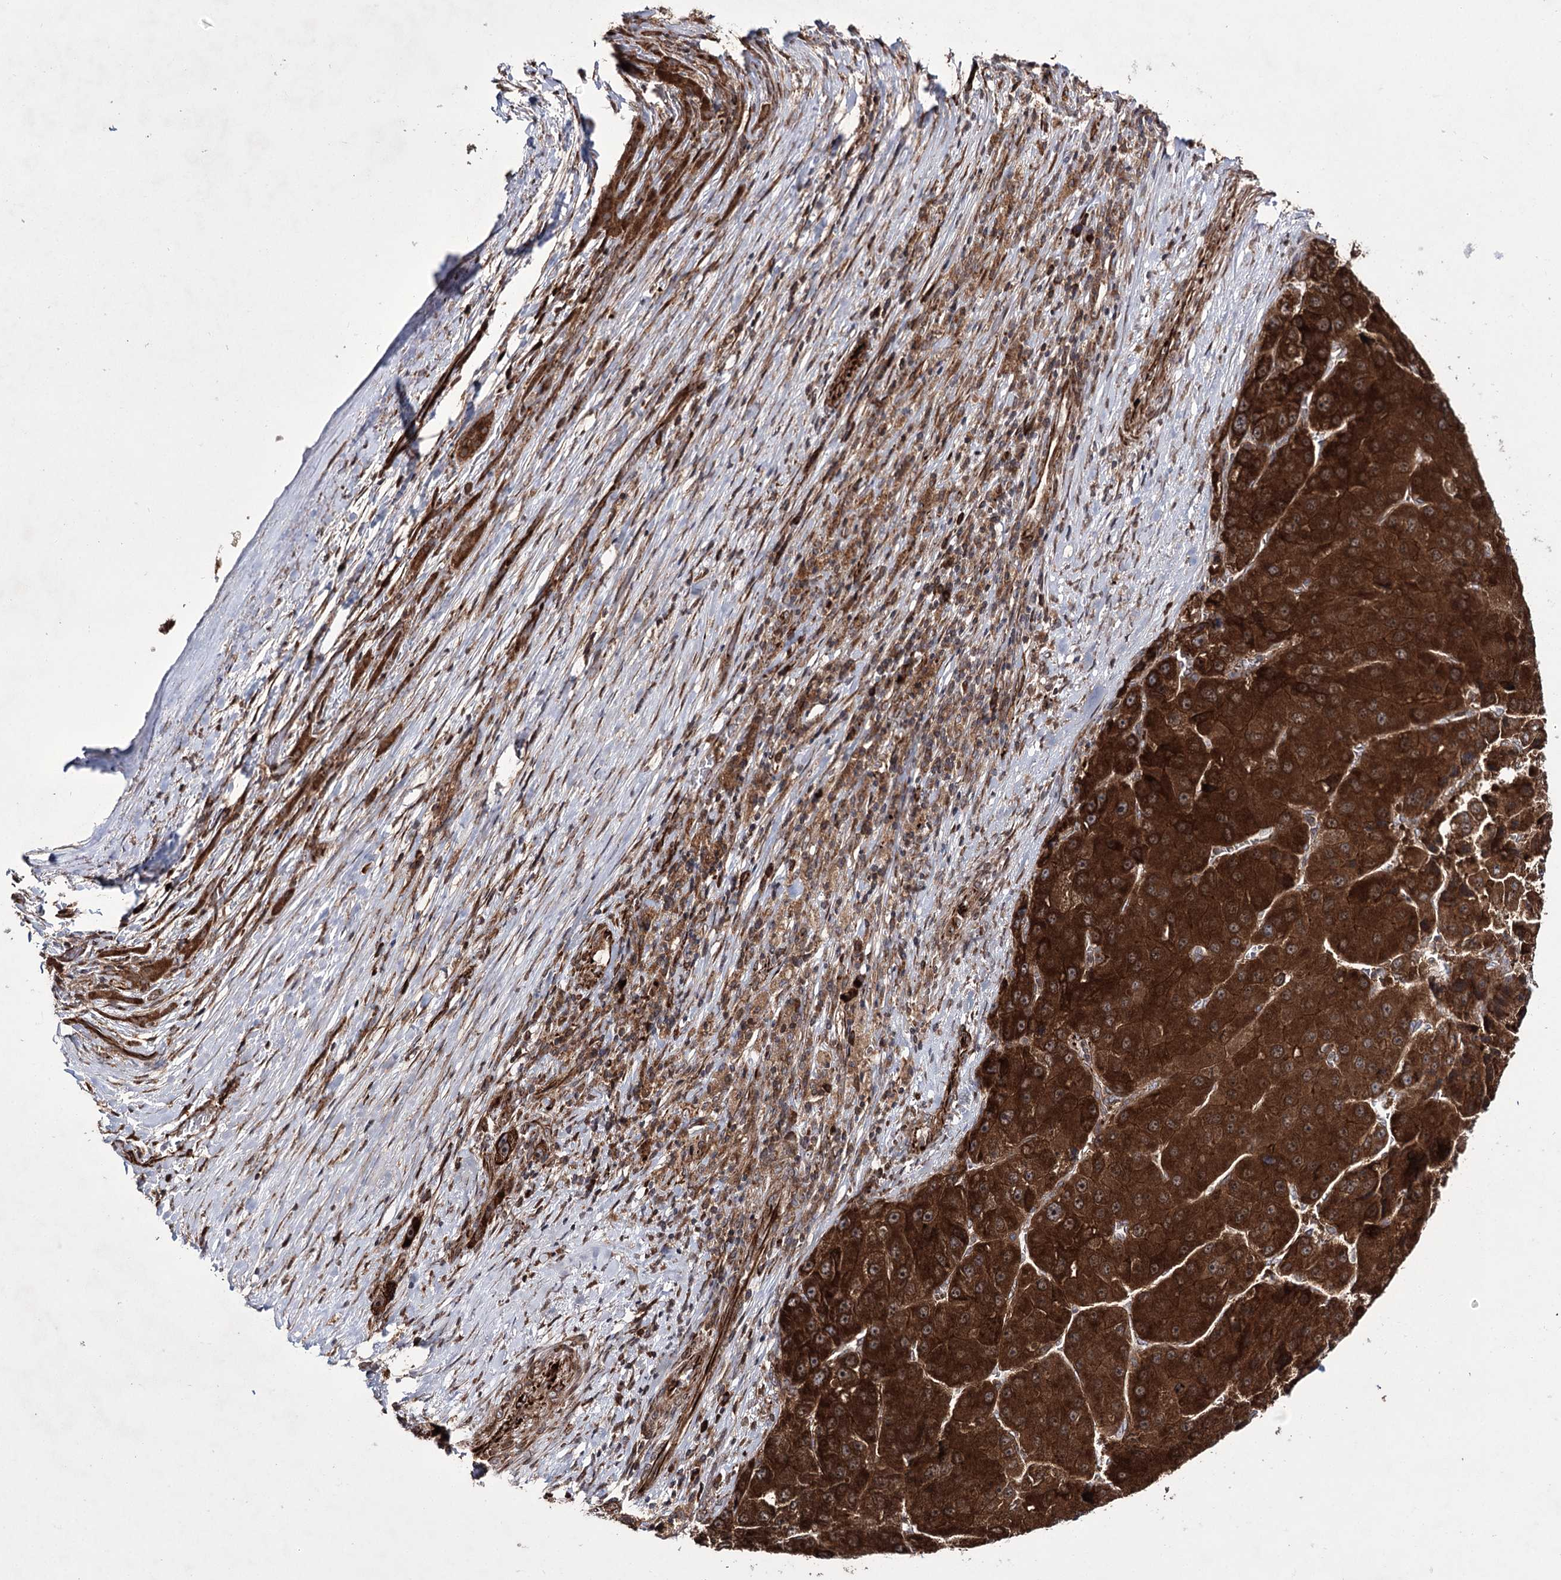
{"staining": {"intensity": "strong", "quantity": ">75%", "location": "cytoplasmic/membranous"}, "tissue": "liver cancer", "cell_type": "Tumor cells", "image_type": "cancer", "snomed": [{"axis": "morphology", "description": "Carcinoma, Hepatocellular, NOS"}, {"axis": "topography", "description": "Liver"}], "caption": "A brown stain highlights strong cytoplasmic/membranous staining of a protein in liver cancer tumor cells.", "gene": "HECTD2", "patient": {"sex": "female", "age": 73}}